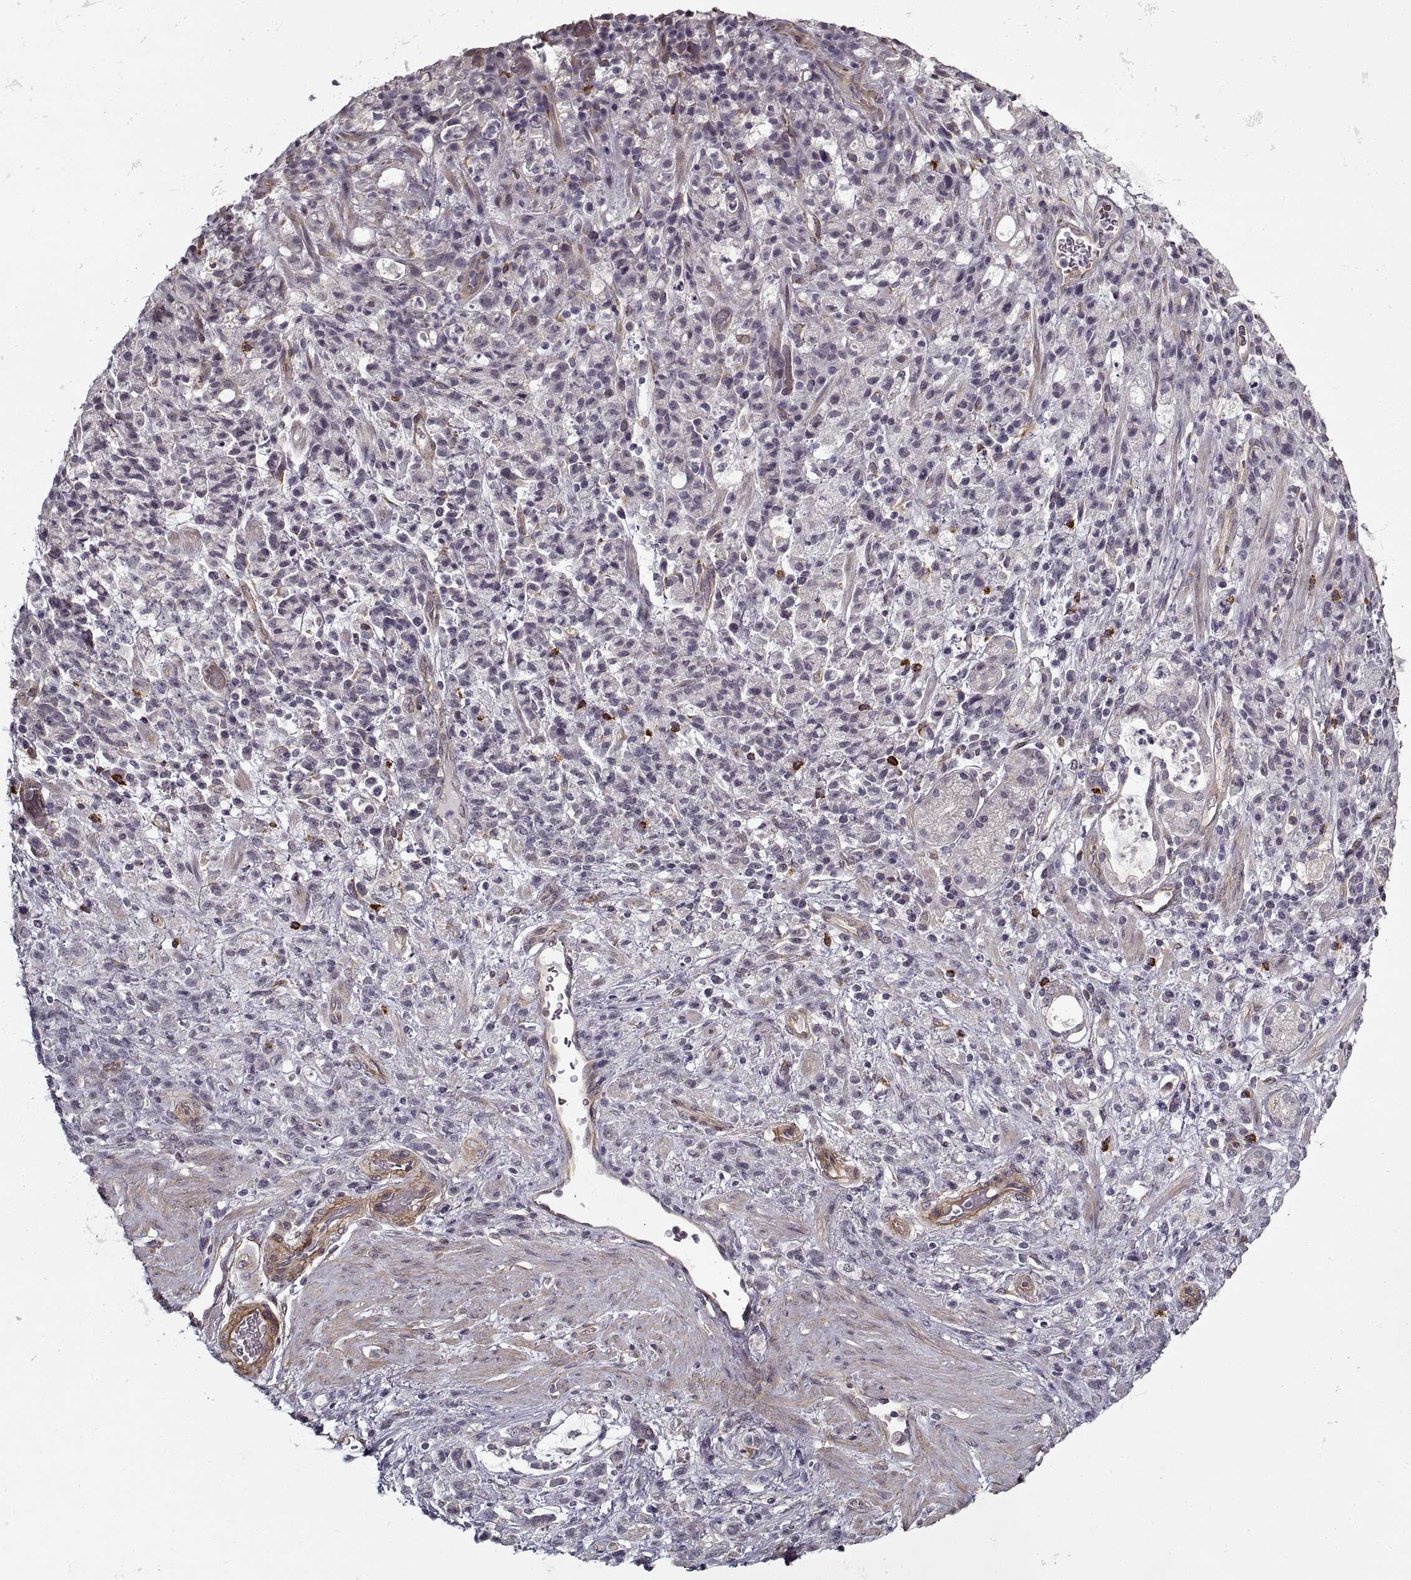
{"staining": {"intensity": "negative", "quantity": "none", "location": "none"}, "tissue": "stomach cancer", "cell_type": "Tumor cells", "image_type": "cancer", "snomed": [{"axis": "morphology", "description": "Adenocarcinoma, NOS"}, {"axis": "topography", "description": "Stomach"}], "caption": "Immunohistochemical staining of human stomach adenocarcinoma reveals no significant staining in tumor cells. The staining is performed using DAB brown chromogen with nuclei counter-stained in using hematoxylin.", "gene": "LAMB2", "patient": {"sex": "female", "age": 60}}